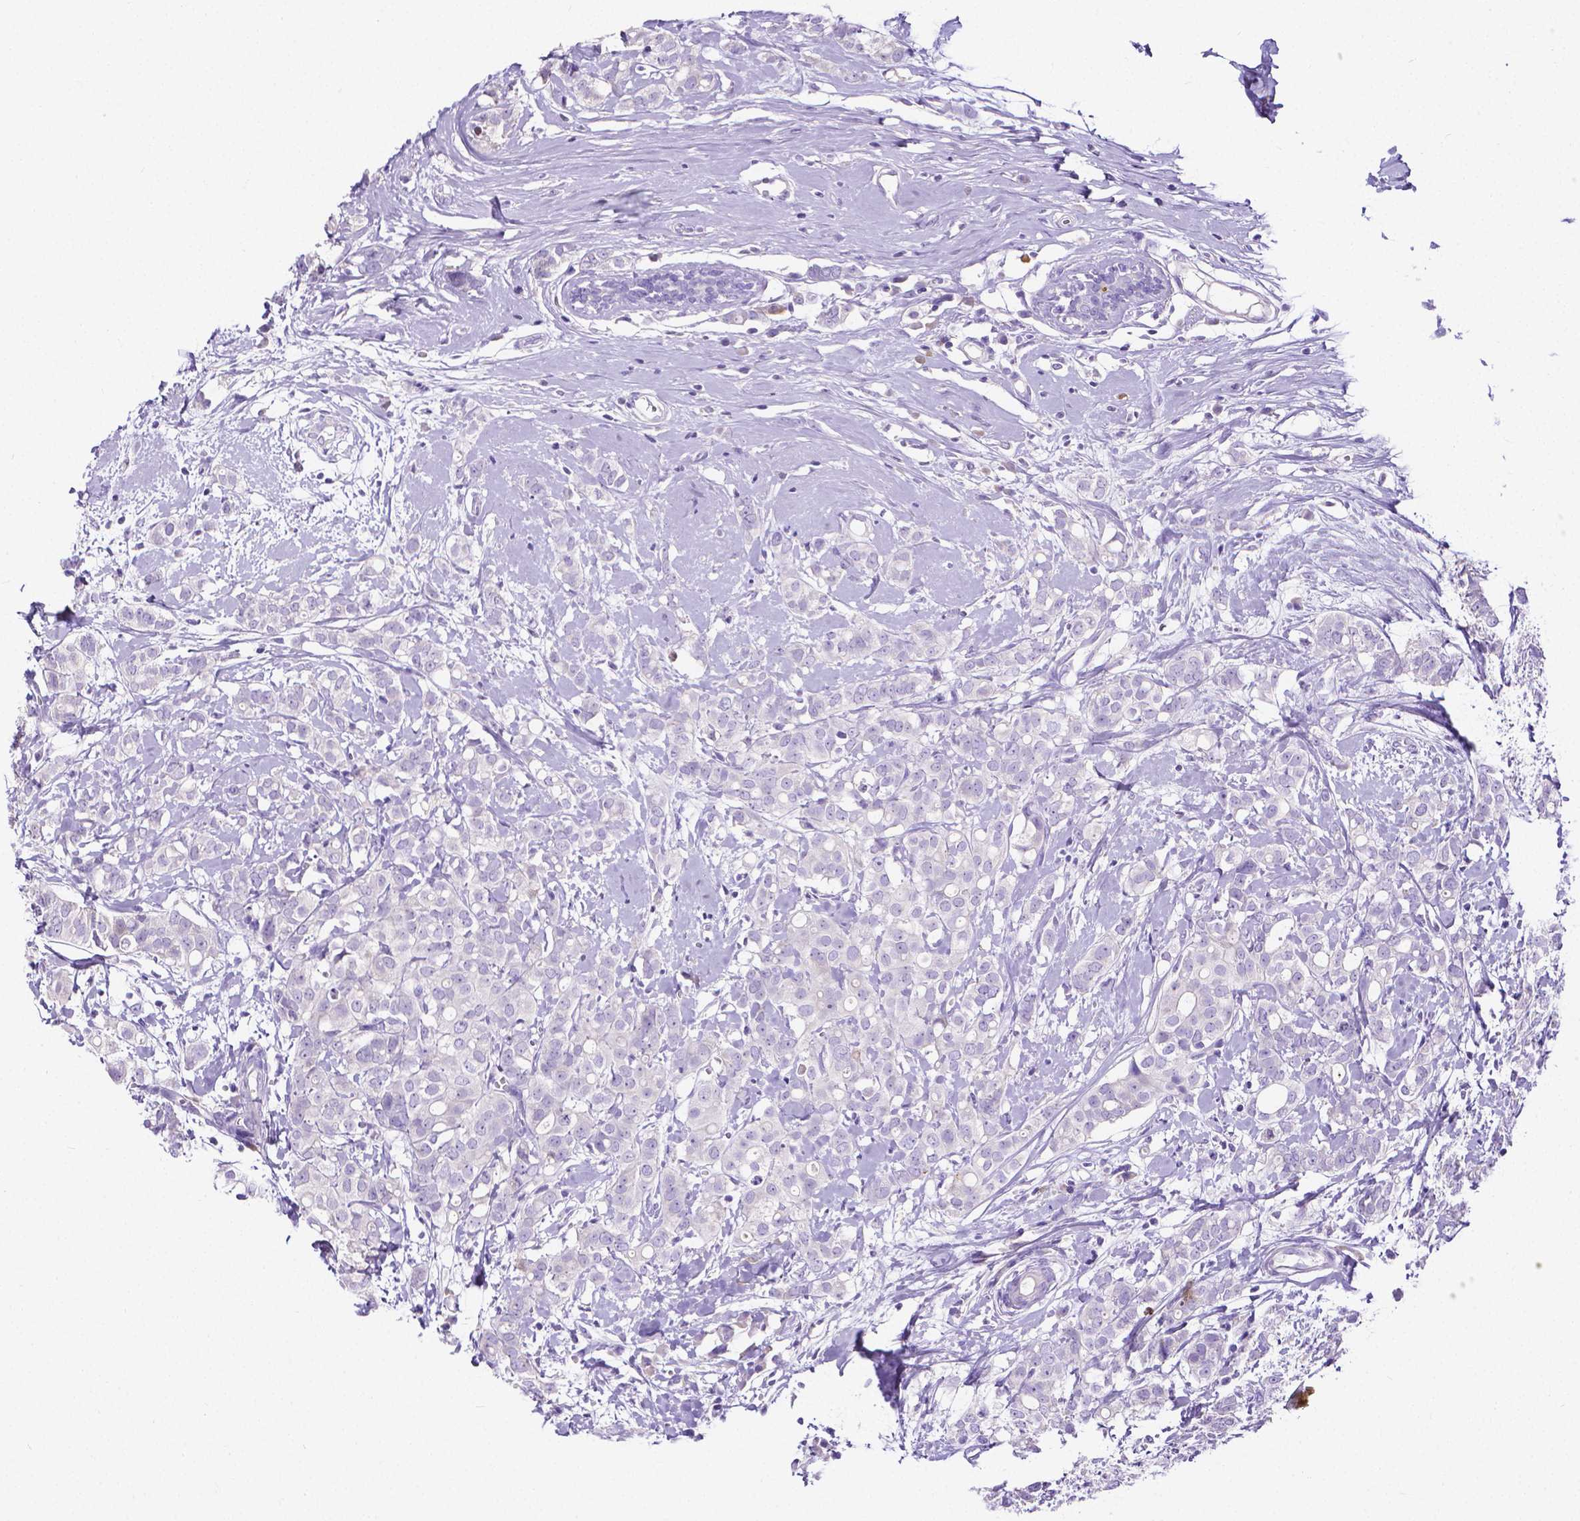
{"staining": {"intensity": "negative", "quantity": "none", "location": "none"}, "tissue": "breast cancer", "cell_type": "Tumor cells", "image_type": "cancer", "snomed": [{"axis": "morphology", "description": "Duct carcinoma"}, {"axis": "topography", "description": "Breast"}], "caption": "Protein analysis of intraductal carcinoma (breast) displays no significant positivity in tumor cells.", "gene": "MMP9", "patient": {"sex": "female", "age": 40}}